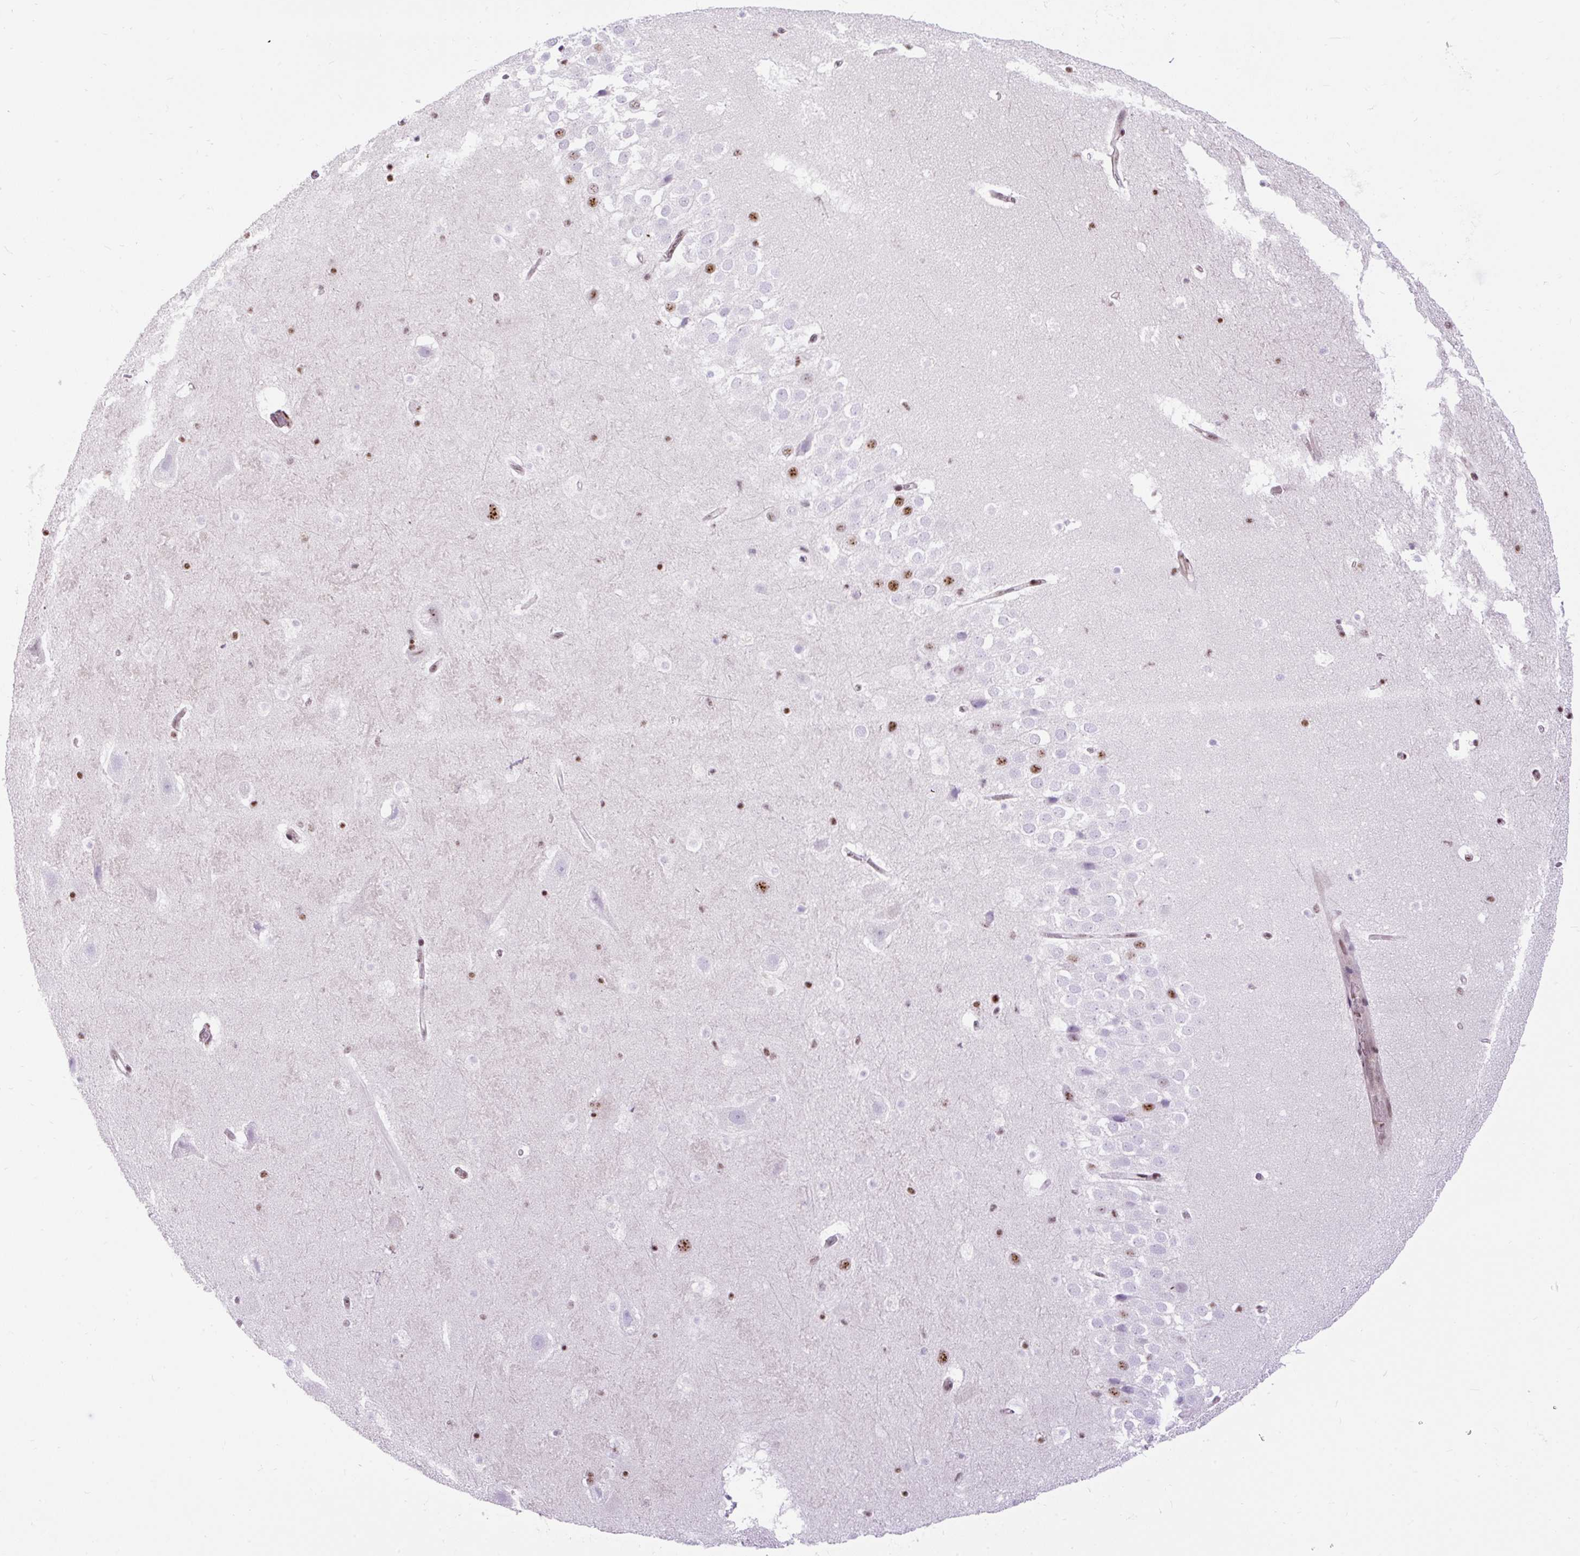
{"staining": {"intensity": "negative", "quantity": "none", "location": "none"}, "tissue": "hippocampus", "cell_type": "Glial cells", "image_type": "normal", "snomed": [{"axis": "morphology", "description": "Normal tissue, NOS"}, {"axis": "topography", "description": "Hippocampus"}], "caption": "The immunohistochemistry image has no significant expression in glial cells of hippocampus.", "gene": "SMC5", "patient": {"sex": "male", "age": 37}}